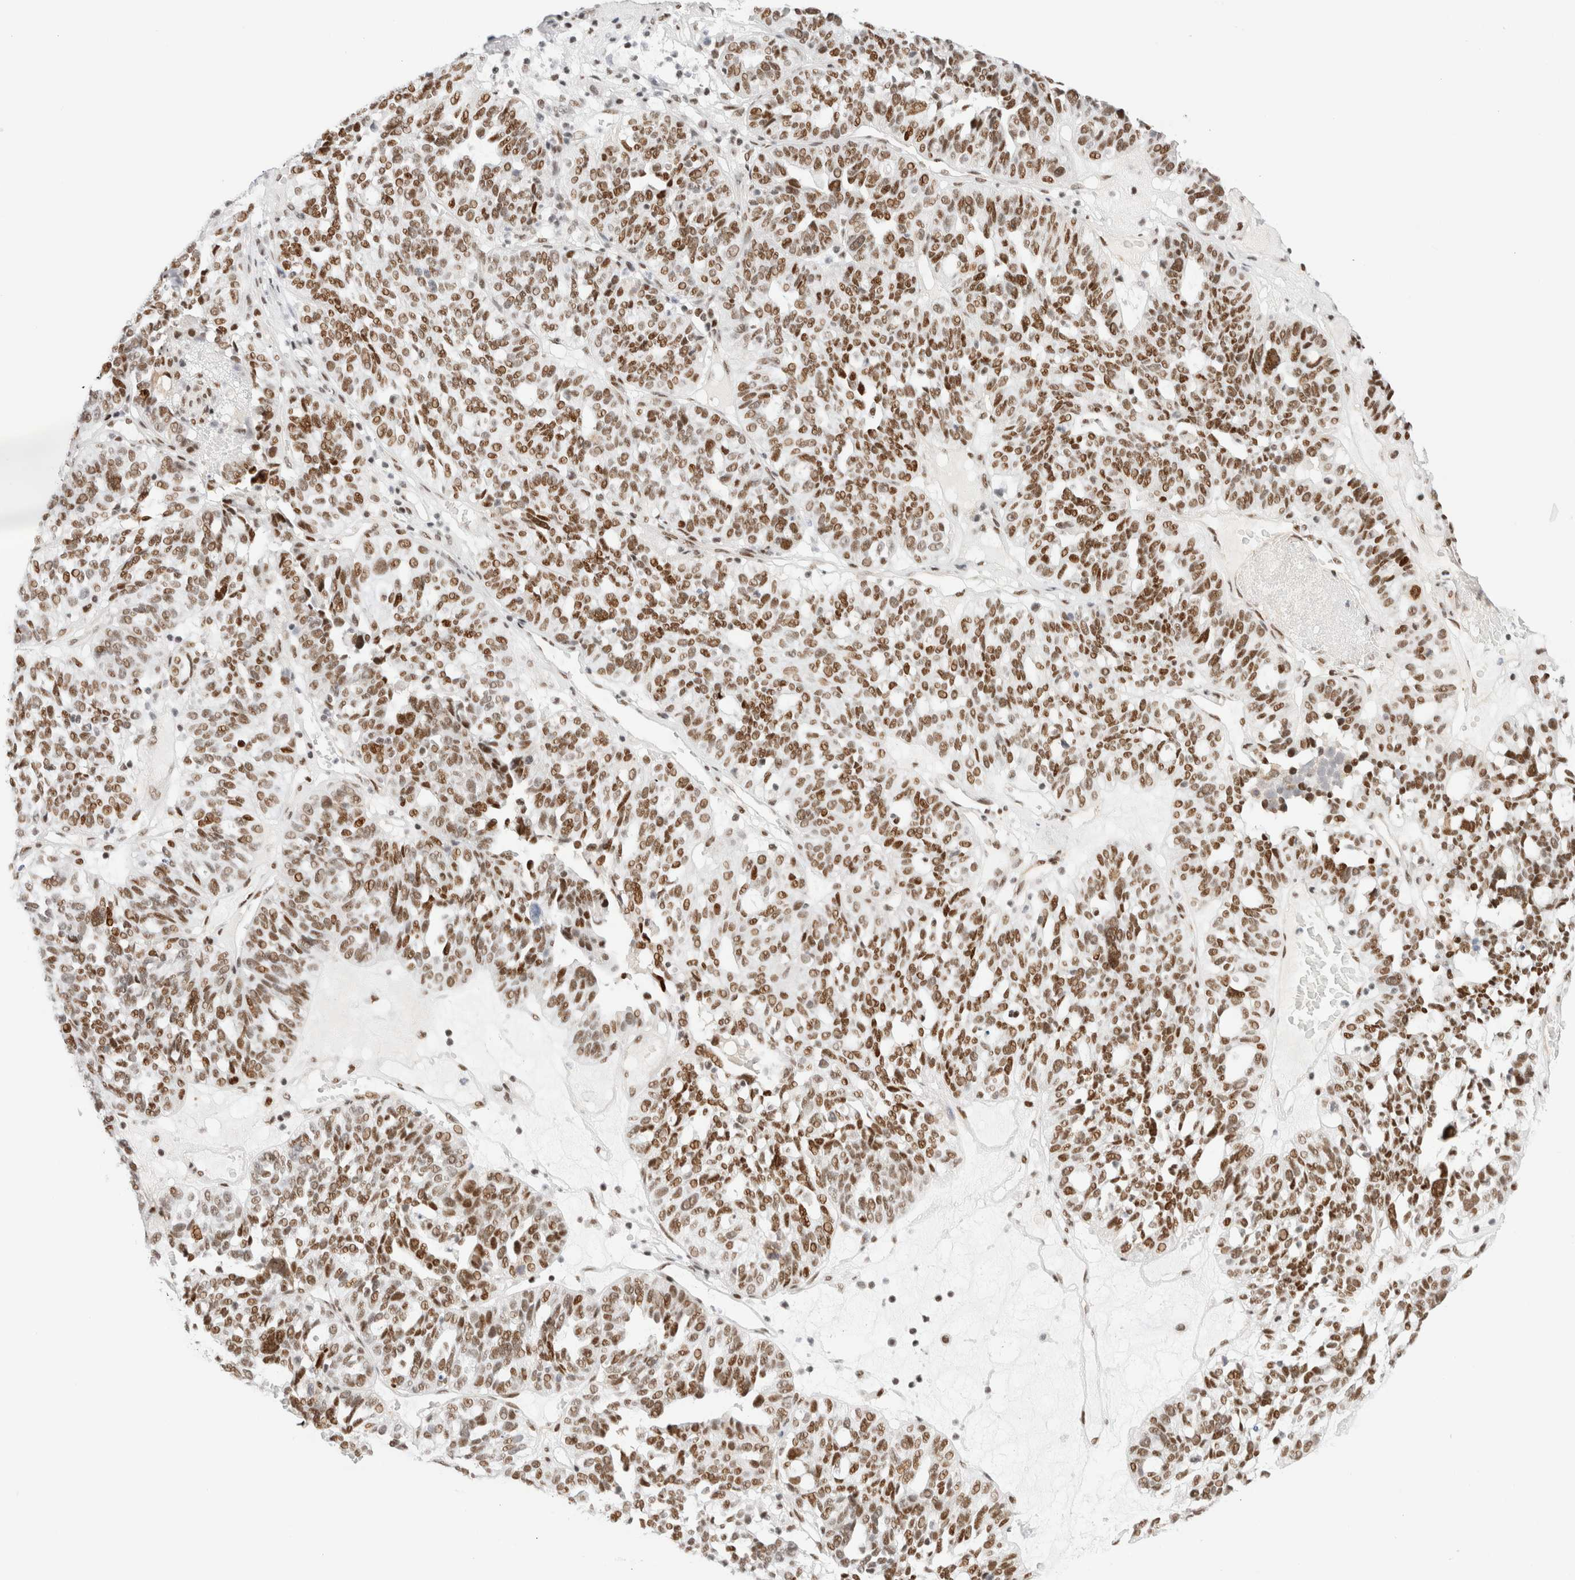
{"staining": {"intensity": "moderate", "quantity": ">75%", "location": "nuclear"}, "tissue": "ovarian cancer", "cell_type": "Tumor cells", "image_type": "cancer", "snomed": [{"axis": "morphology", "description": "Cystadenocarcinoma, serous, NOS"}, {"axis": "topography", "description": "Ovary"}], "caption": "This is an image of immunohistochemistry staining of ovarian cancer (serous cystadenocarcinoma), which shows moderate positivity in the nuclear of tumor cells.", "gene": "ZNF282", "patient": {"sex": "female", "age": 59}}